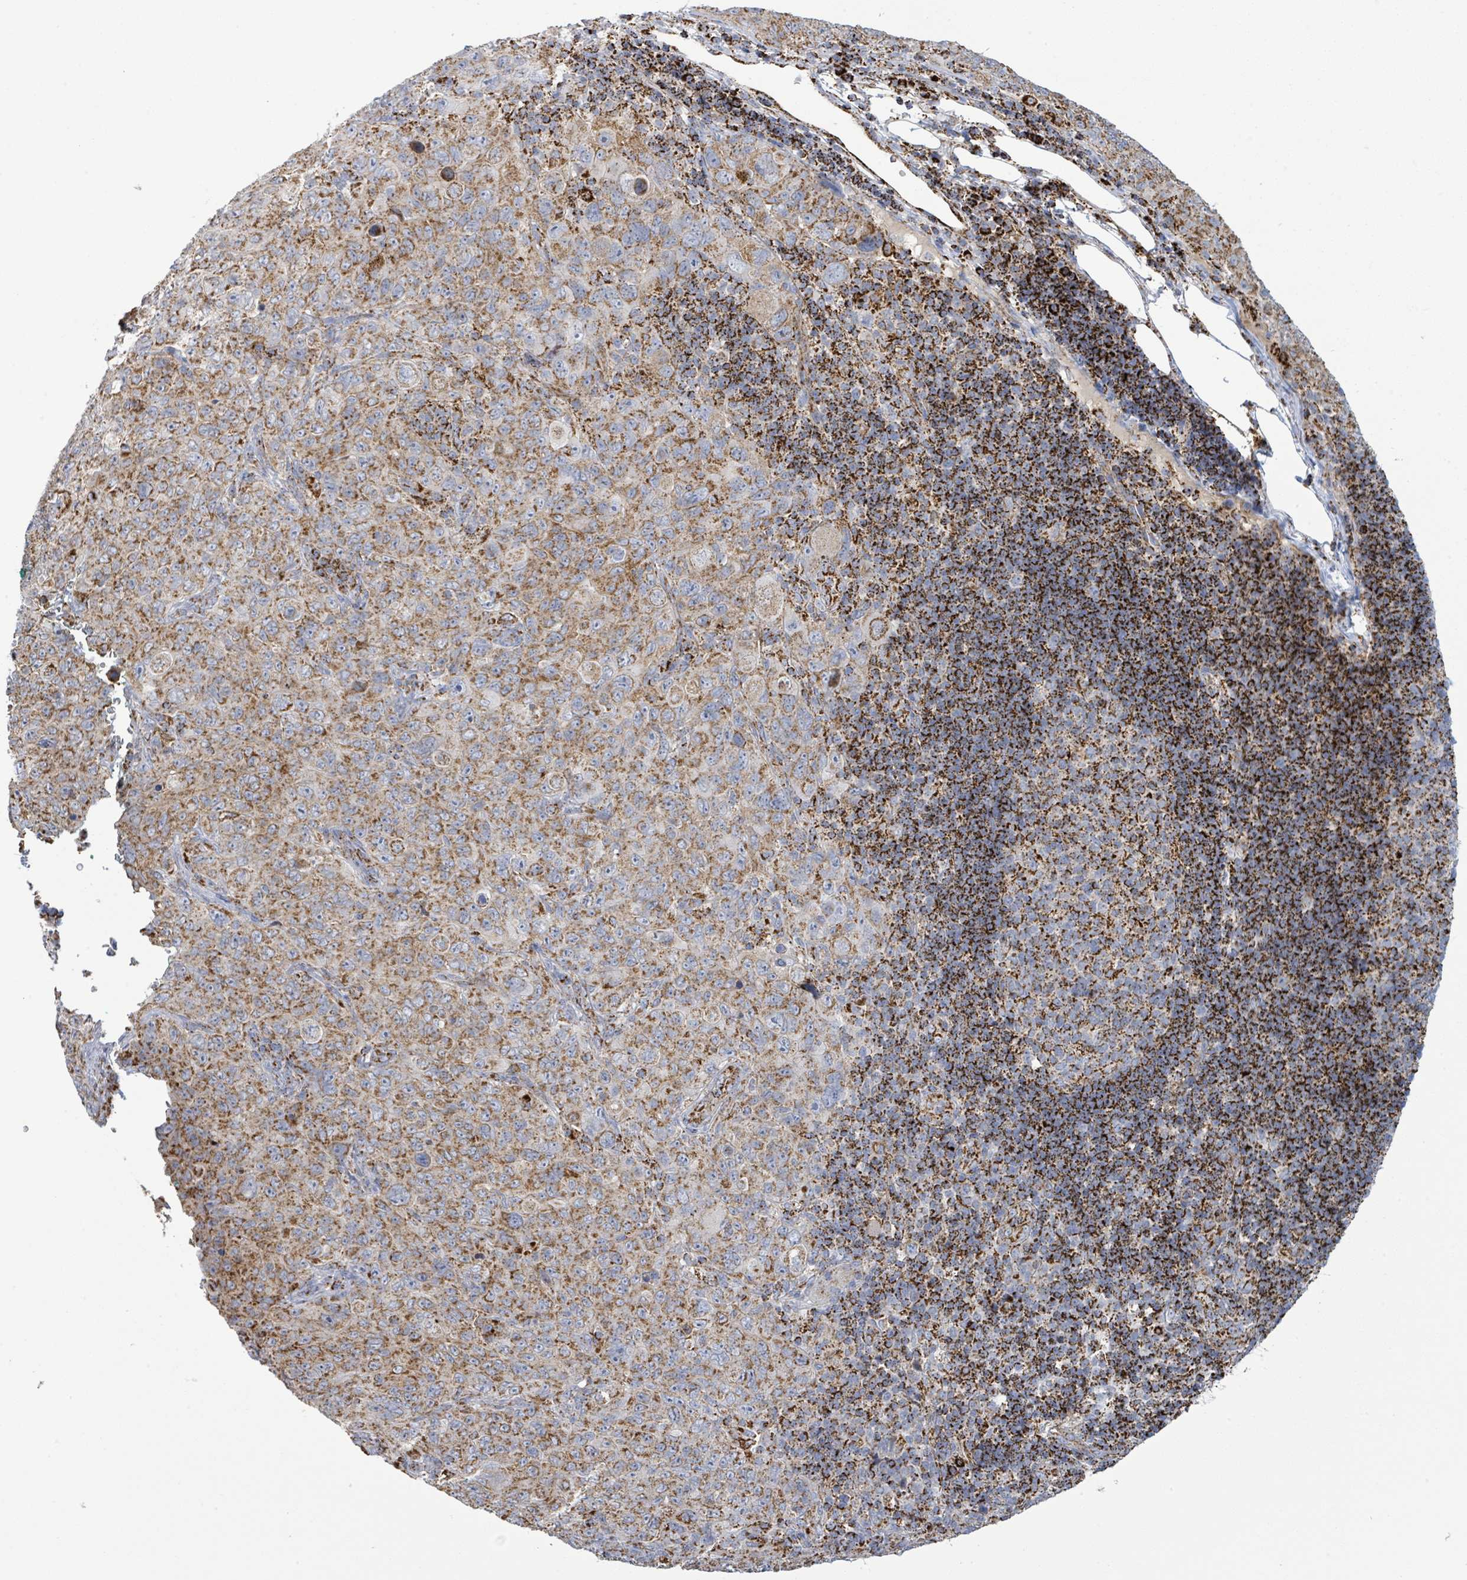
{"staining": {"intensity": "moderate", "quantity": ">75%", "location": "cytoplasmic/membranous"}, "tissue": "pancreatic cancer", "cell_type": "Tumor cells", "image_type": "cancer", "snomed": [{"axis": "morphology", "description": "Adenocarcinoma, NOS"}, {"axis": "topography", "description": "Pancreas"}], "caption": "IHC of human pancreatic cancer (adenocarcinoma) demonstrates medium levels of moderate cytoplasmic/membranous staining in about >75% of tumor cells.", "gene": "SUCLG2", "patient": {"sex": "male", "age": 68}}